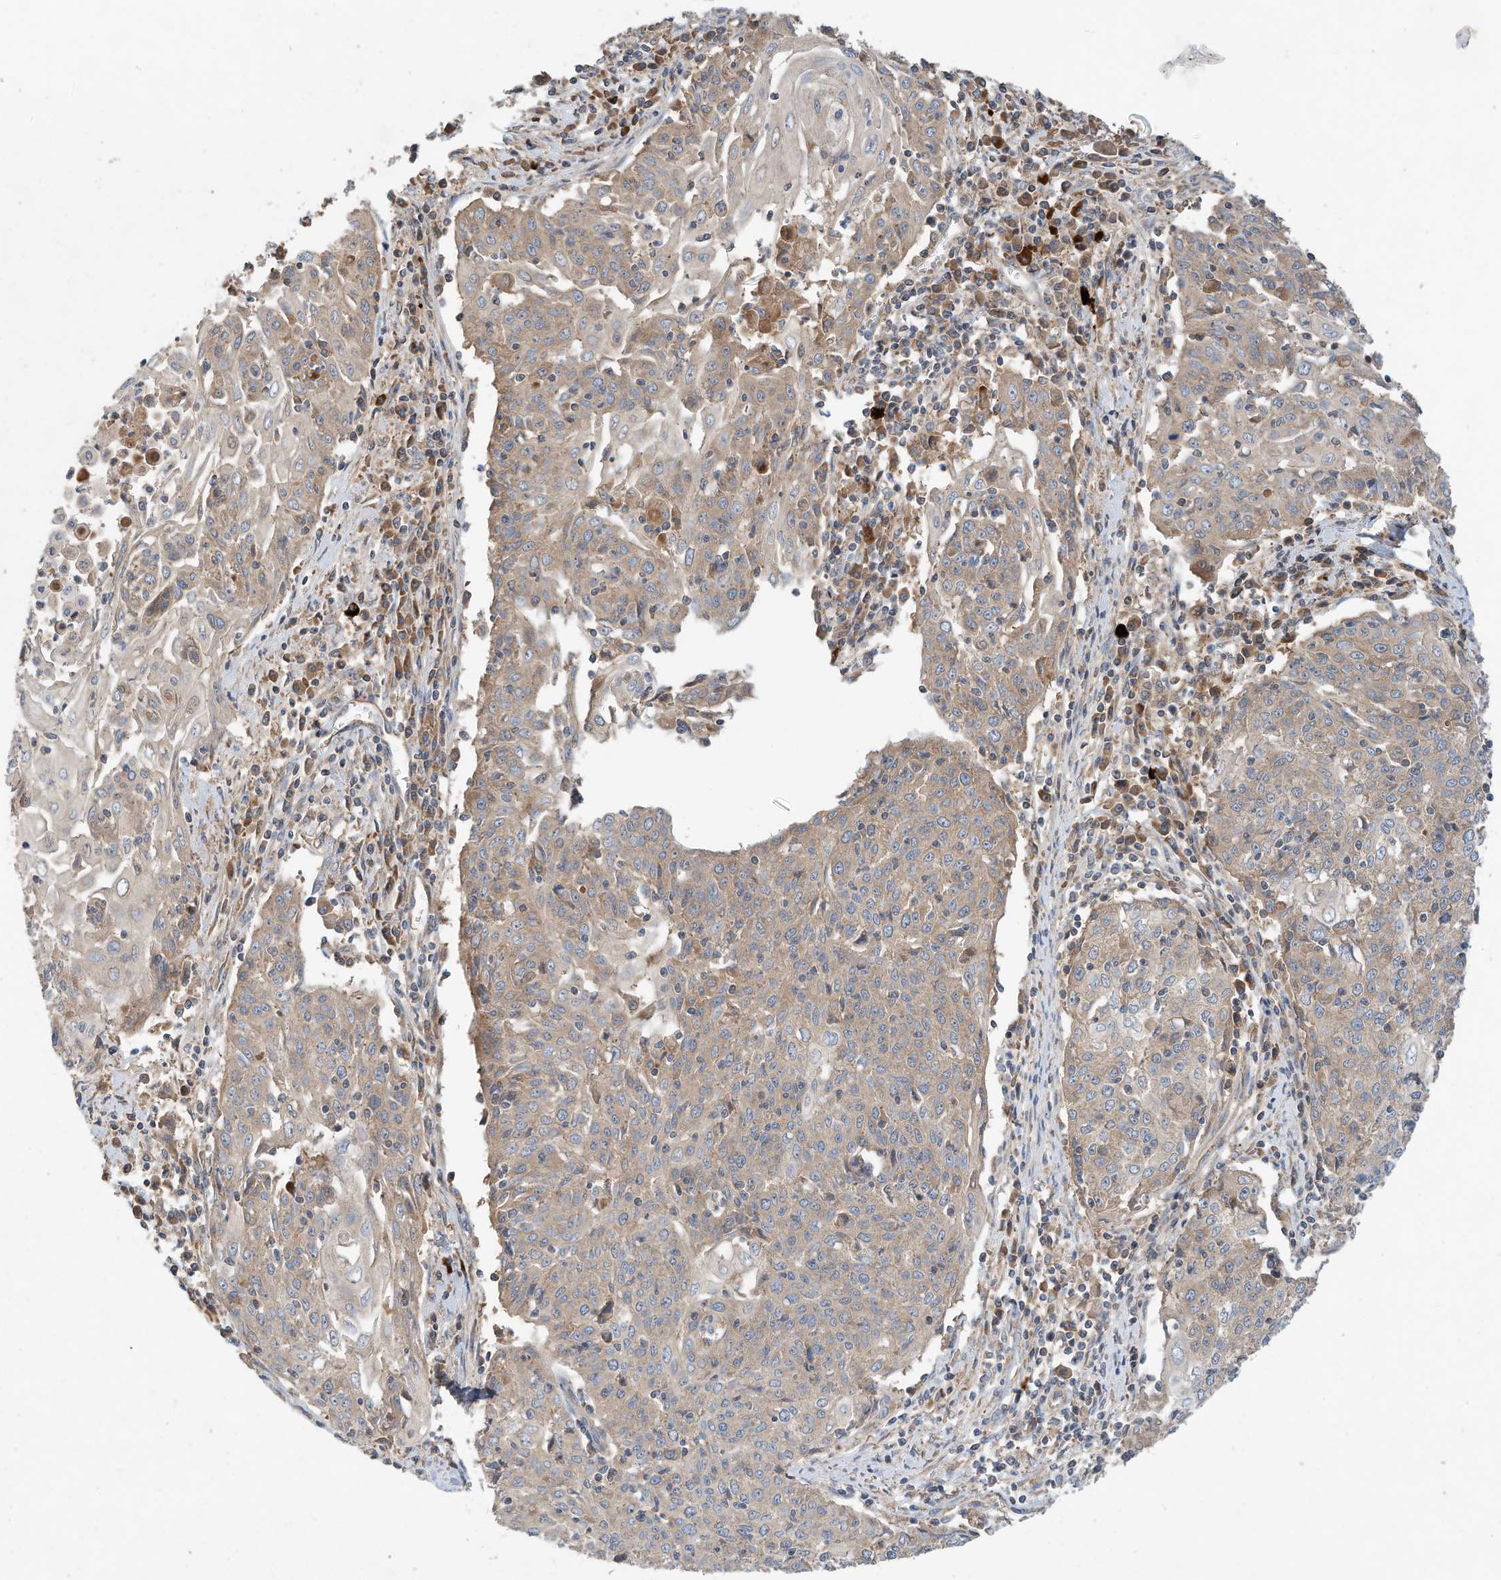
{"staining": {"intensity": "moderate", "quantity": "25%-75%", "location": "cytoplasmic/membranous"}, "tissue": "cervical cancer", "cell_type": "Tumor cells", "image_type": "cancer", "snomed": [{"axis": "morphology", "description": "Squamous cell carcinoma, NOS"}, {"axis": "topography", "description": "Cervix"}], "caption": "Immunohistochemistry image of neoplastic tissue: human cervical squamous cell carcinoma stained using immunohistochemistry (IHC) shows medium levels of moderate protein expression localized specifically in the cytoplasmic/membranous of tumor cells, appearing as a cytoplasmic/membranous brown color.", "gene": "CPAMD8", "patient": {"sex": "female", "age": 48}}